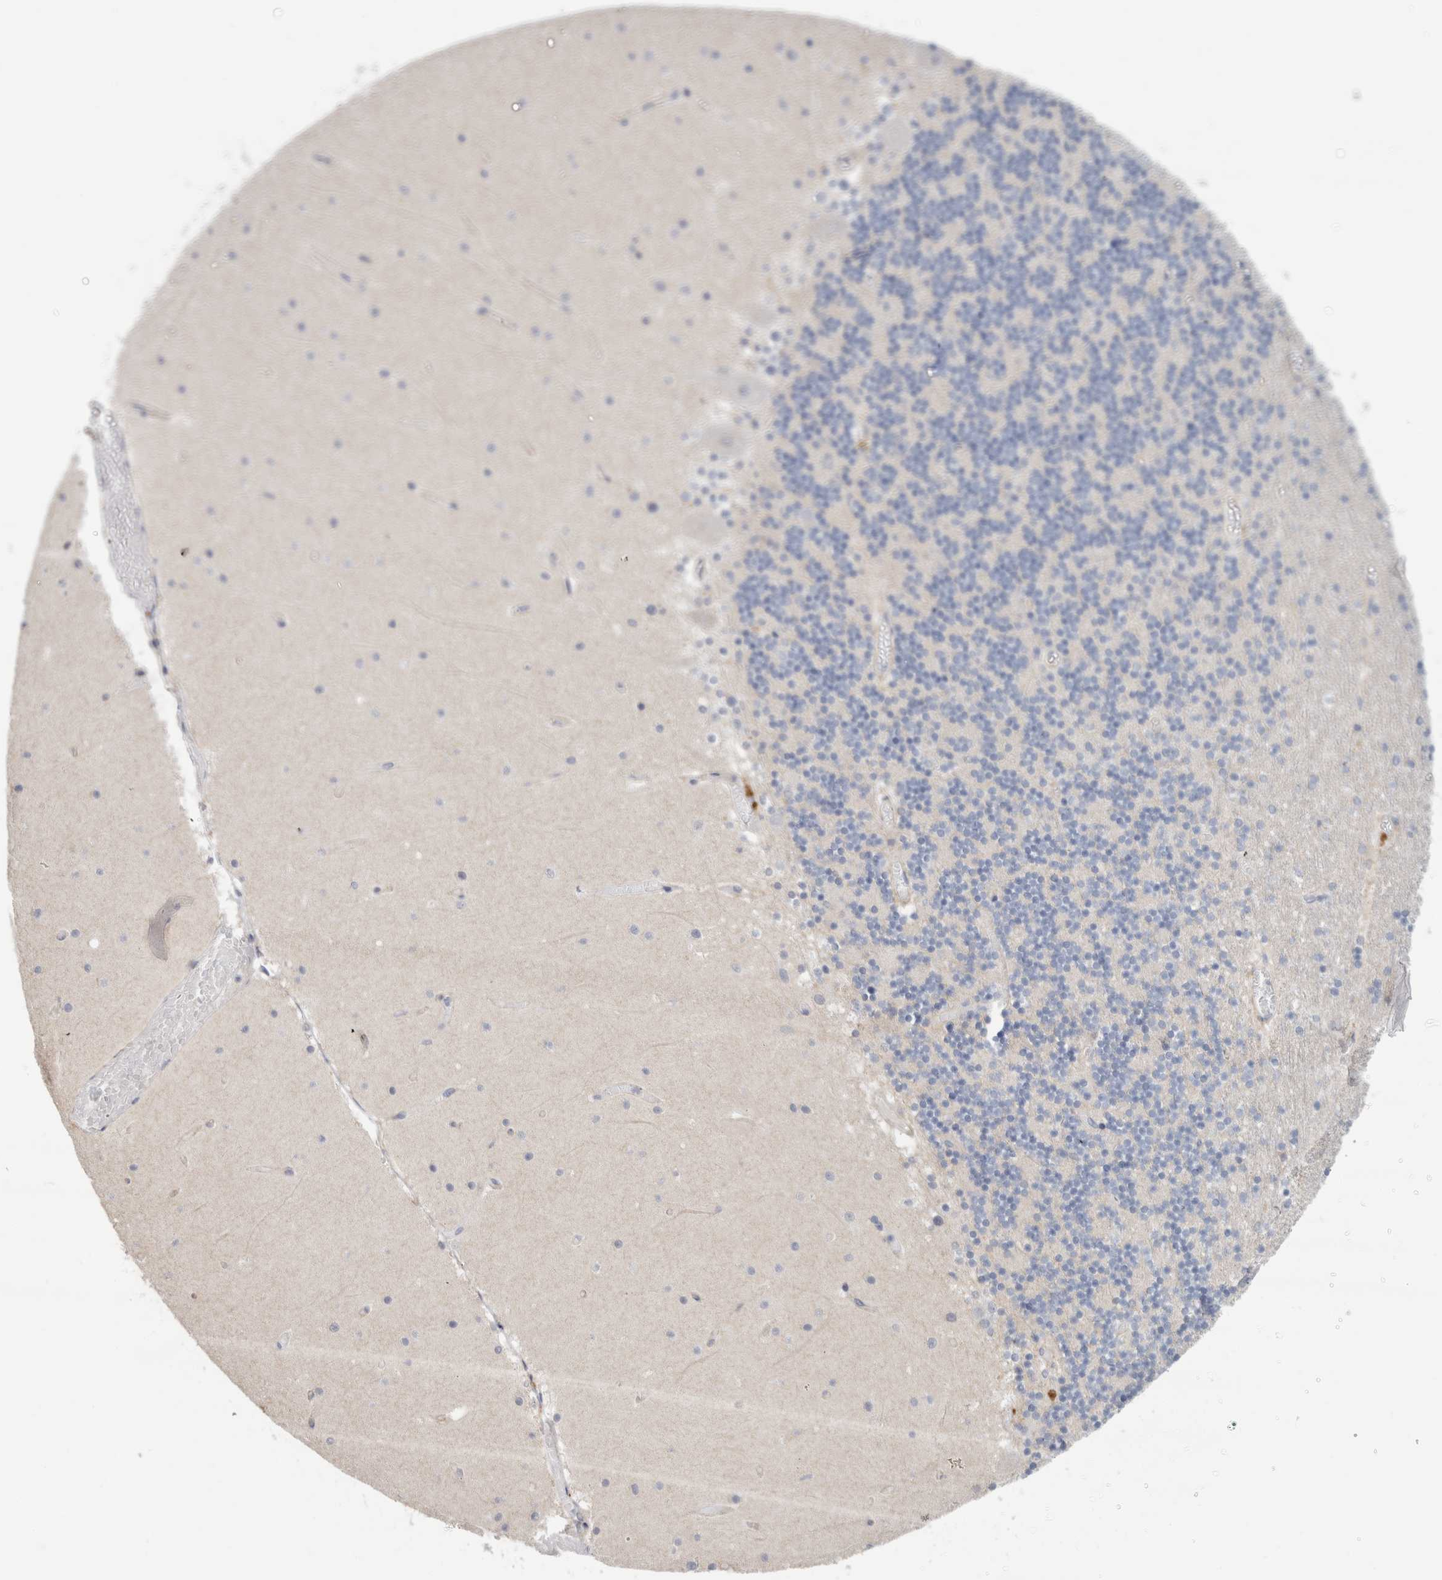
{"staining": {"intensity": "negative", "quantity": "none", "location": "none"}, "tissue": "cerebellum", "cell_type": "Cells in granular layer", "image_type": "normal", "snomed": [{"axis": "morphology", "description": "Normal tissue, NOS"}, {"axis": "topography", "description": "Cerebellum"}], "caption": "A histopathology image of cerebellum stained for a protein reveals no brown staining in cells in granular layer. Brightfield microscopy of immunohistochemistry stained with DAB (brown) and hematoxylin (blue), captured at high magnification.", "gene": "AFP", "patient": {"sex": "female", "age": 28}}